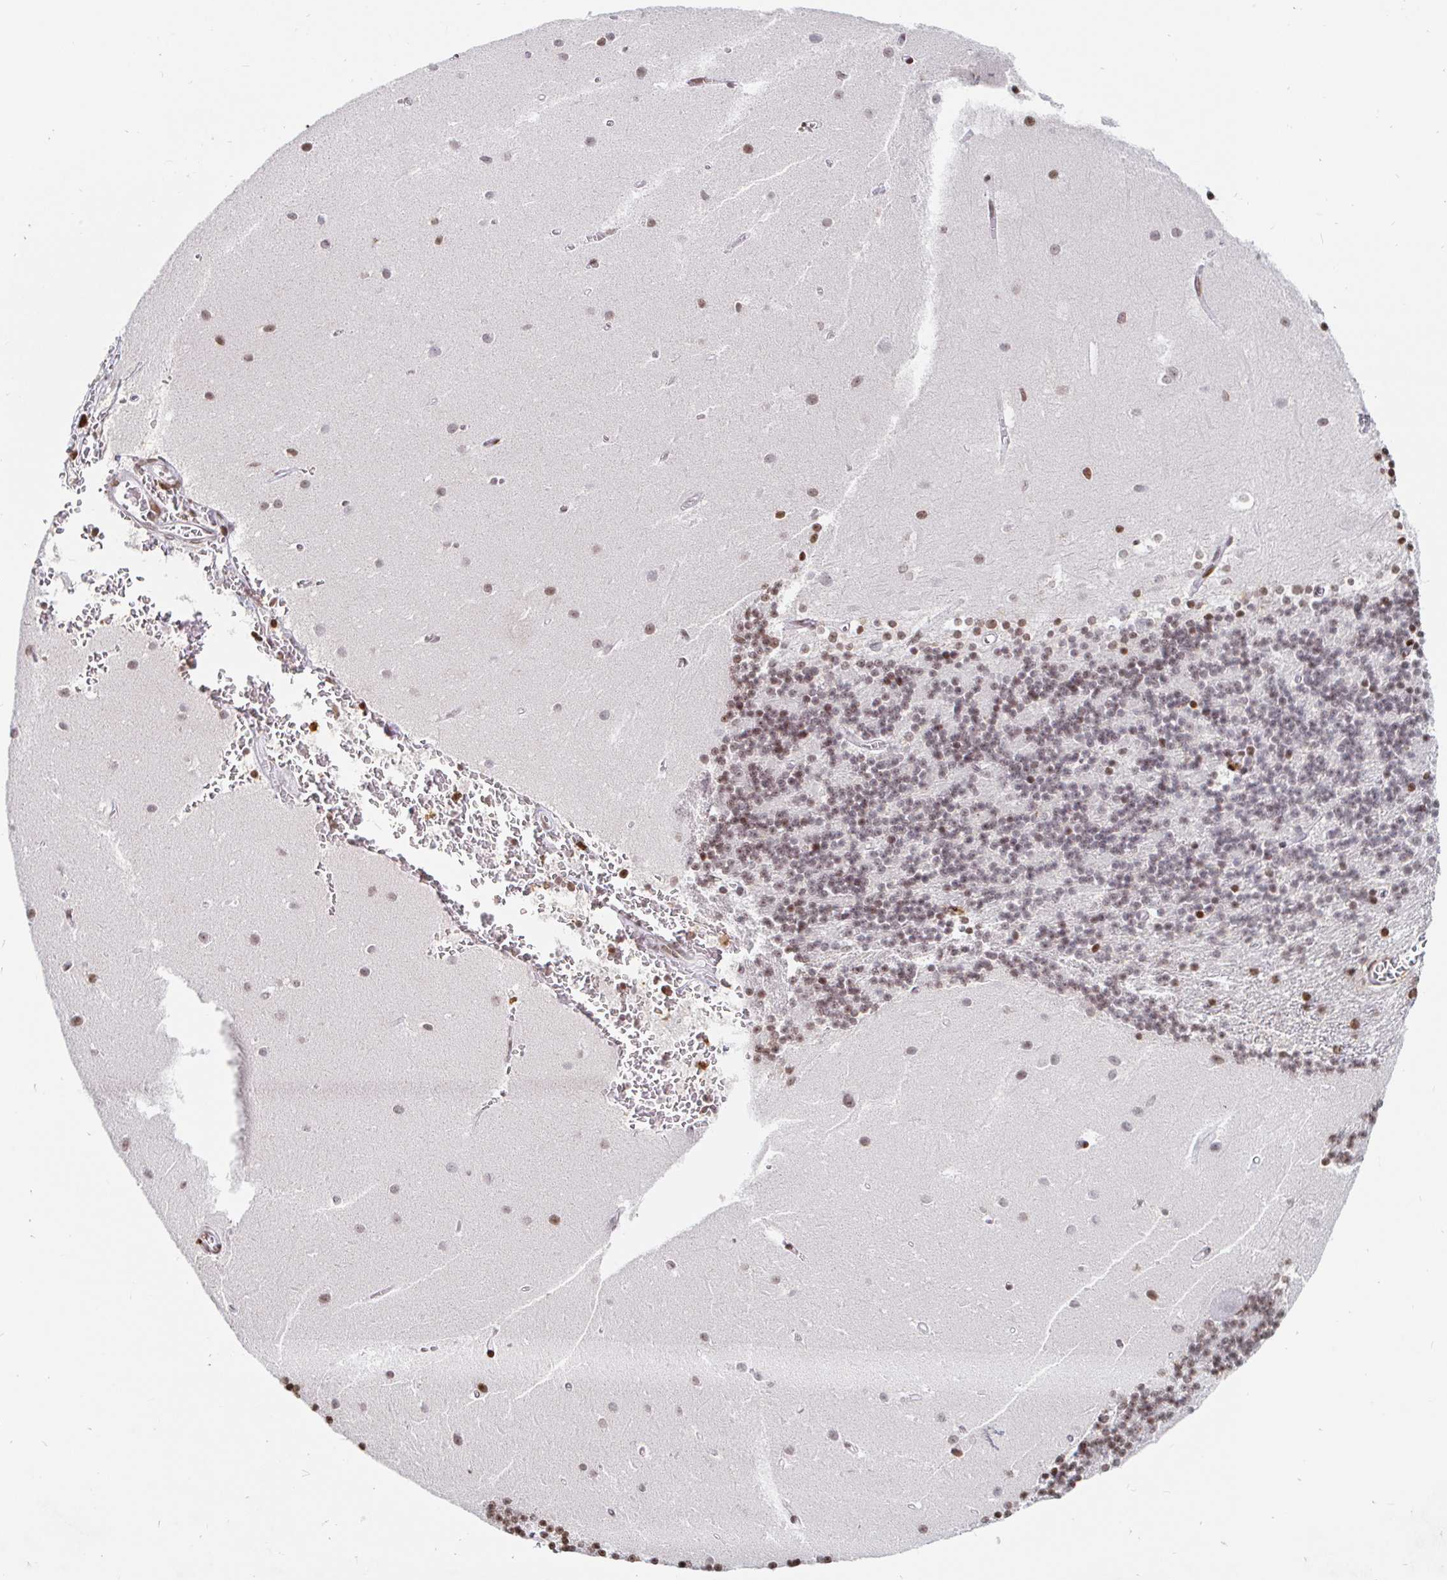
{"staining": {"intensity": "moderate", "quantity": "25%-75%", "location": "nuclear"}, "tissue": "cerebellum", "cell_type": "Cells in granular layer", "image_type": "normal", "snomed": [{"axis": "morphology", "description": "Normal tissue, NOS"}, {"axis": "topography", "description": "Cerebellum"}], "caption": "An immunohistochemistry (IHC) photomicrograph of unremarkable tissue is shown. Protein staining in brown highlights moderate nuclear positivity in cerebellum within cells in granular layer. (DAB (3,3'-diaminobenzidine) IHC with brightfield microscopy, high magnification).", "gene": "HOXC10", "patient": {"sex": "male", "age": 54}}